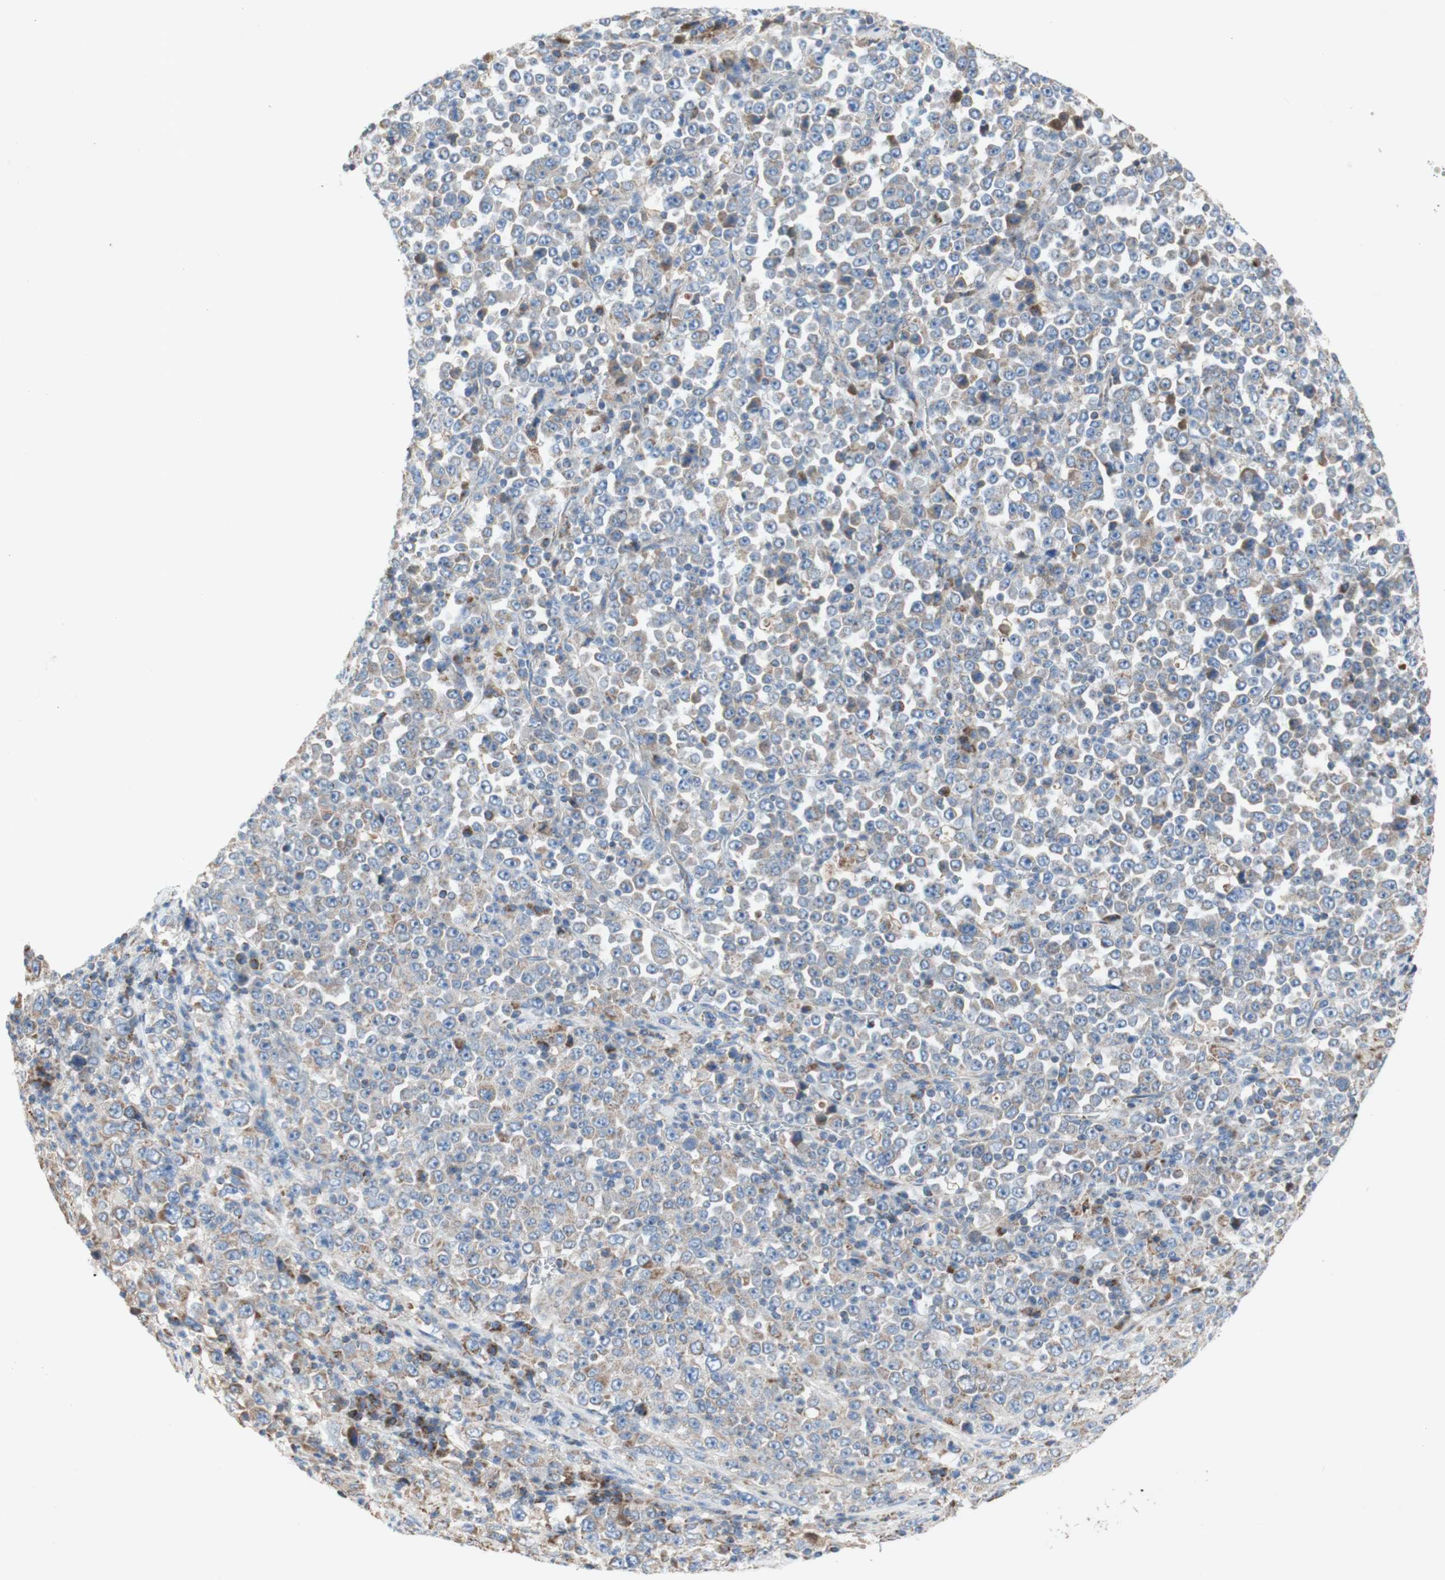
{"staining": {"intensity": "weak", "quantity": "<25%", "location": "cytoplasmic/membranous"}, "tissue": "stomach cancer", "cell_type": "Tumor cells", "image_type": "cancer", "snomed": [{"axis": "morphology", "description": "Normal tissue, NOS"}, {"axis": "morphology", "description": "Adenocarcinoma, NOS"}, {"axis": "topography", "description": "Stomach, upper"}, {"axis": "topography", "description": "Stomach"}], "caption": "Immunohistochemistry of stomach cancer (adenocarcinoma) shows no positivity in tumor cells.", "gene": "SDHB", "patient": {"sex": "male", "age": 59}}